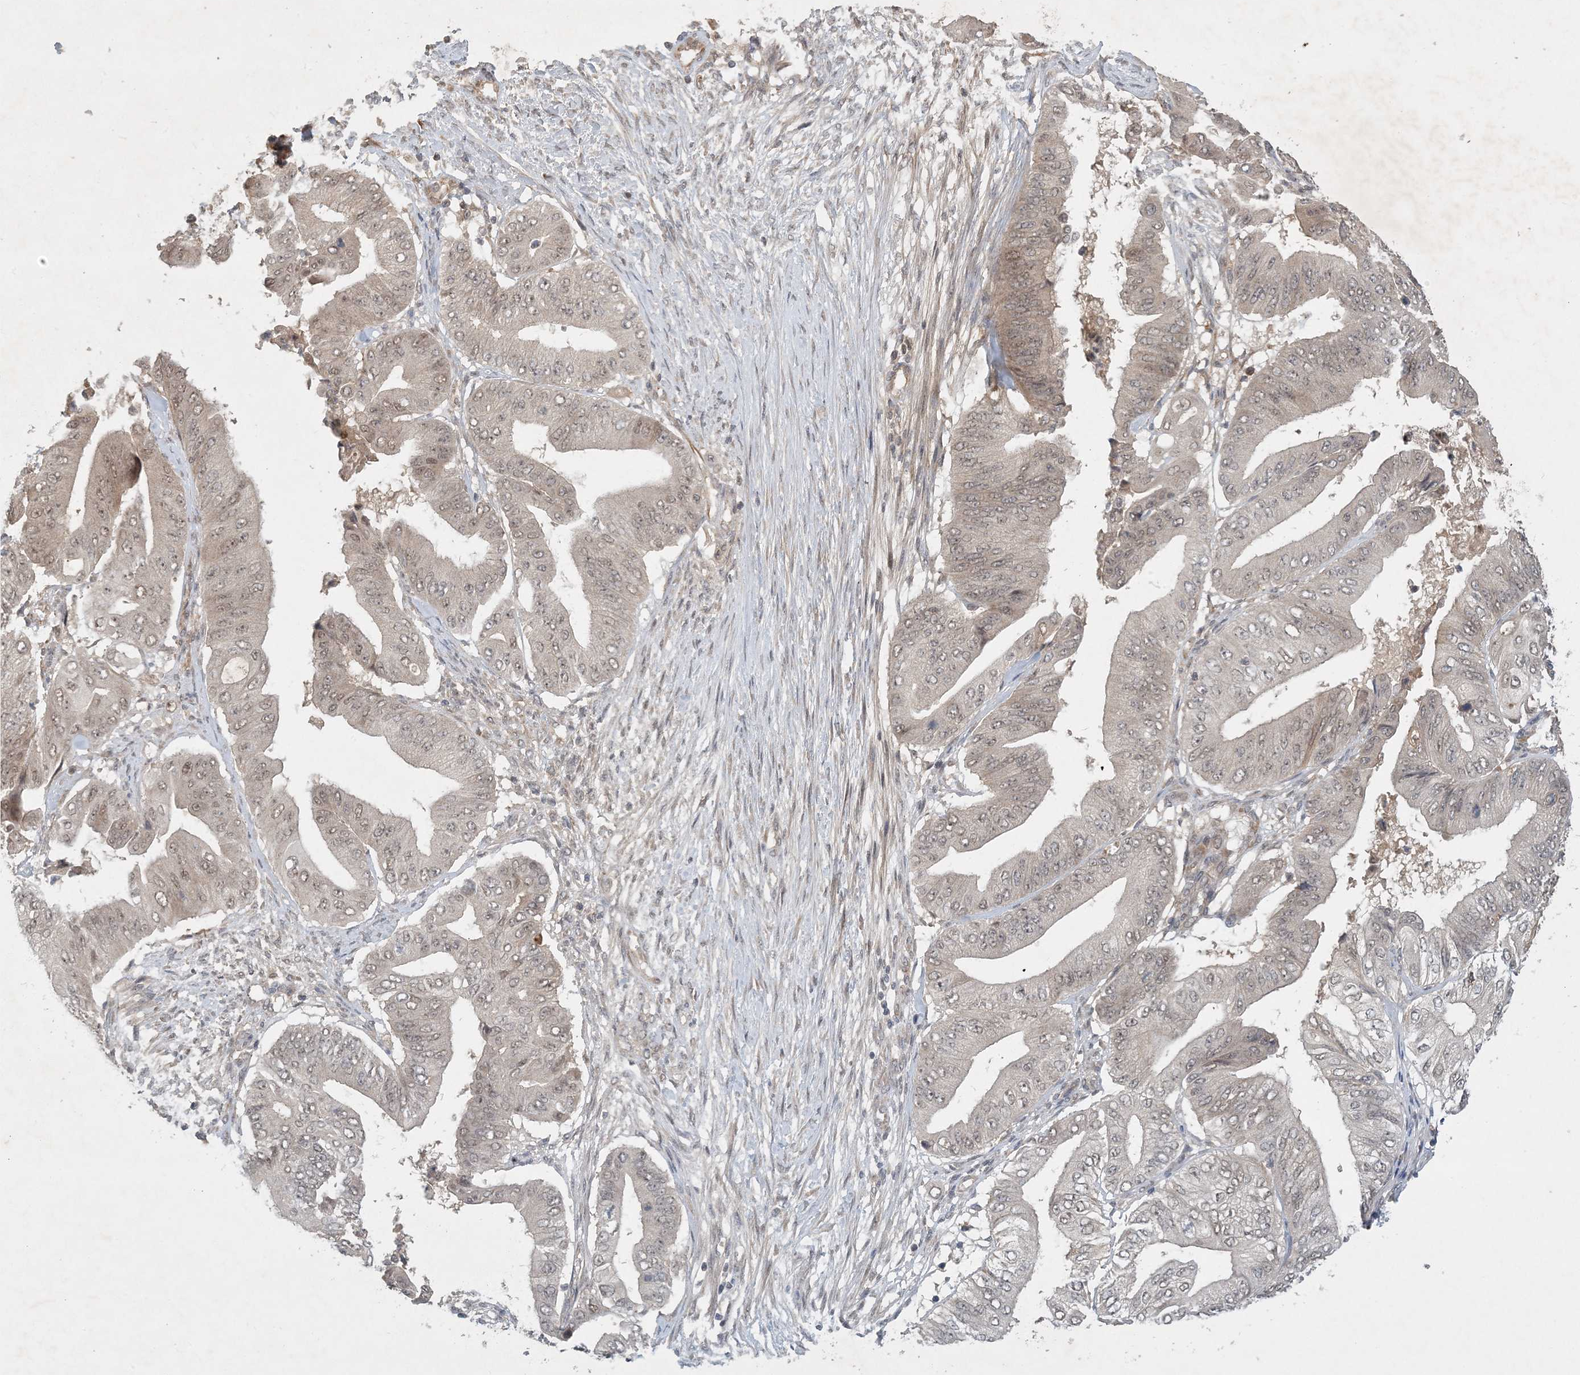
{"staining": {"intensity": "moderate", "quantity": "<25%", "location": "cytoplasmic/membranous,nuclear"}, "tissue": "pancreatic cancer", "cell_type": "Tumor cells", "image_type": "cancer", "snomed": [{"axis": "morphology", "description": "Adenocarcinoma, NOS"}, {"axis": "topography", "description": "Pancreas"}], "caption": "The image reveals staining of pancreatic cancer, revealing moderate cytoplasmic/membranous and nuclear protein positivity (brown color) within tumor cells. Nuclei are stained in blue.", "gene": "ZCCHC4", "patient": {"sex": "female", "age": 77}}